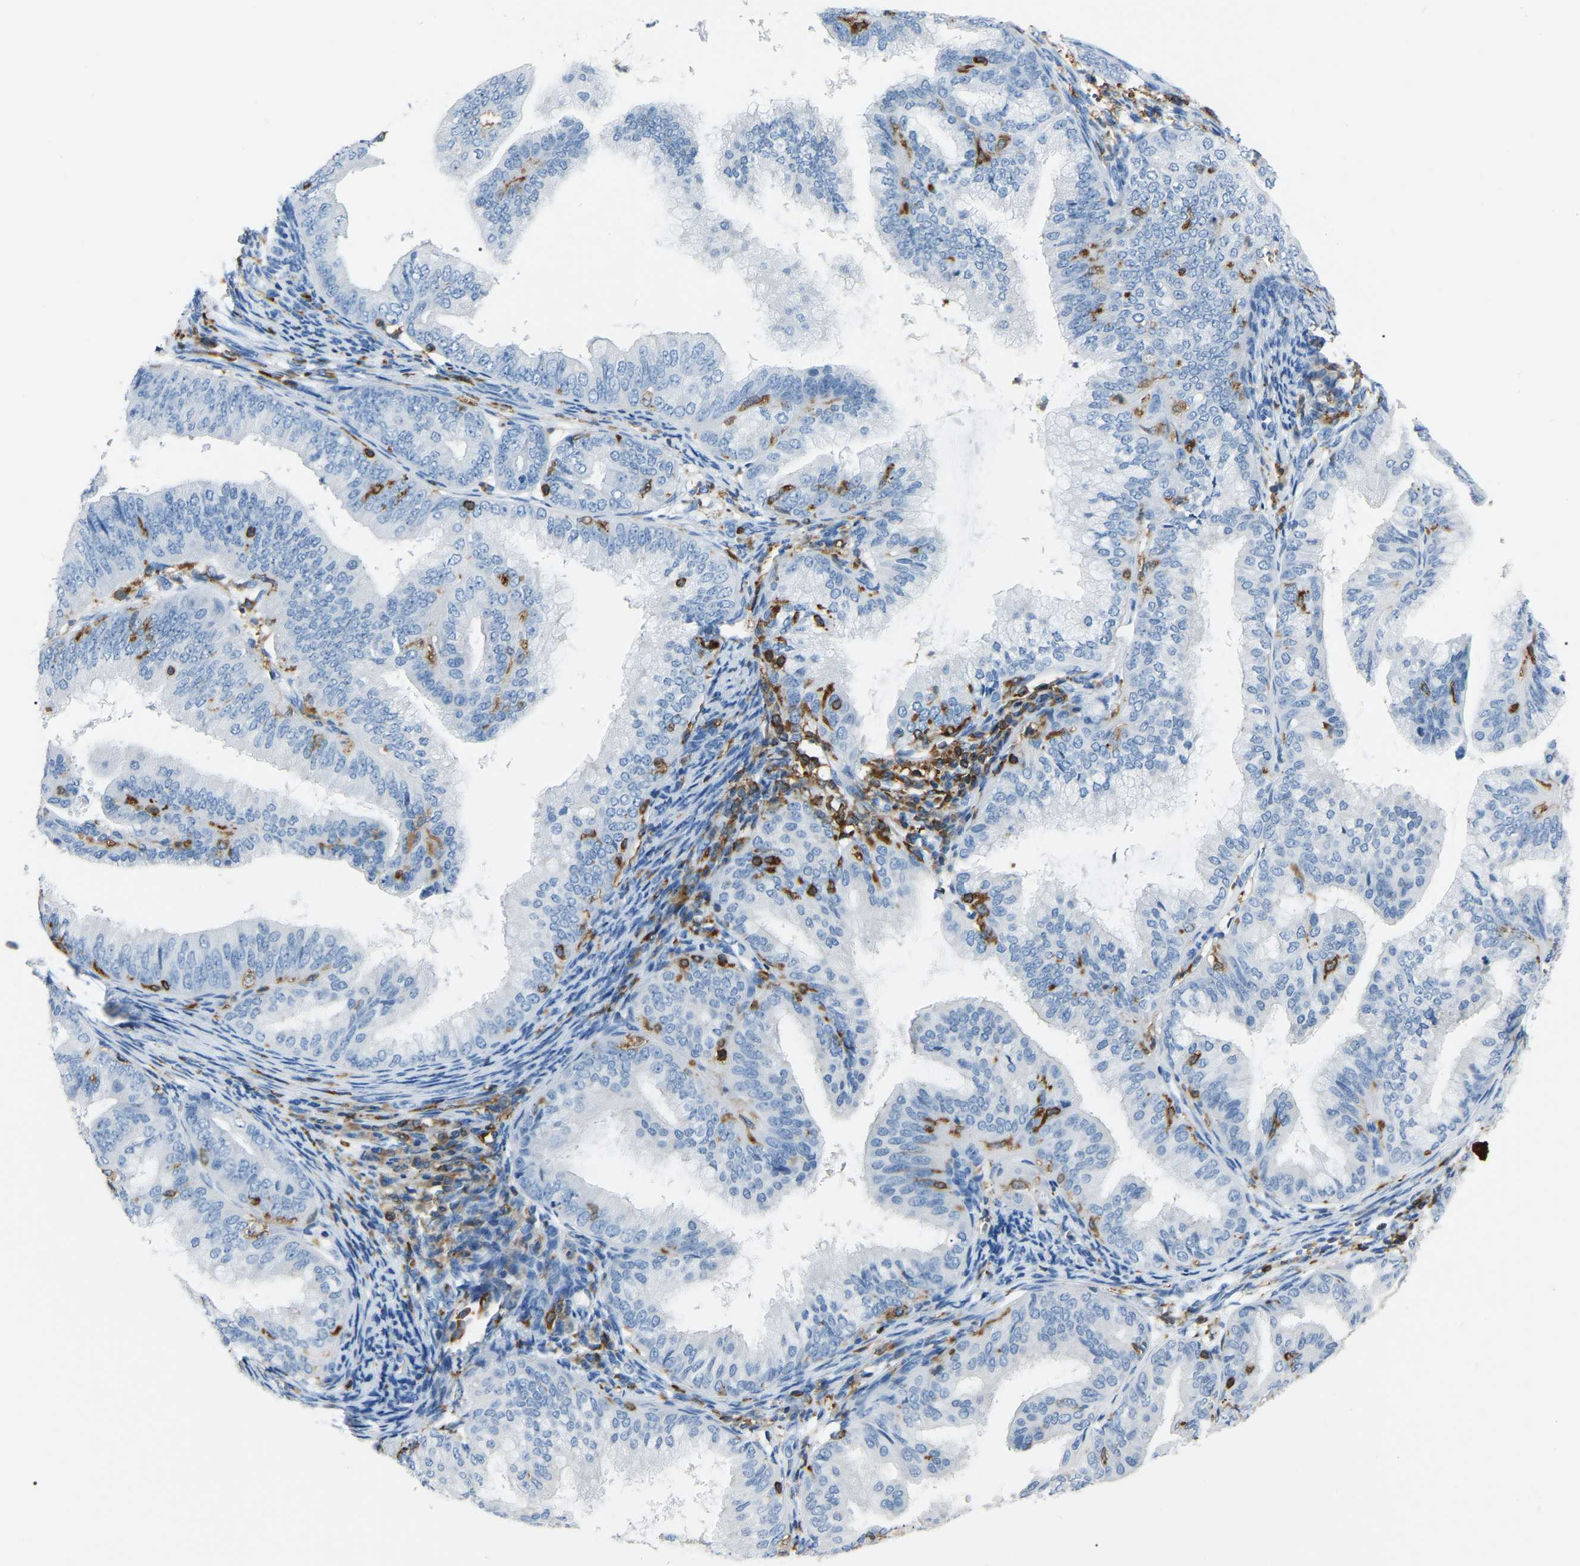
{"staining": {"intensity": "negative", "quantity": "none", "location": "none"}, "tissue": "endometrial cancer", "cell_type": "Tumor cells", "image_type": "cancer", "snomed": [{"axis": "morphology", "description": "Adenocarcinoma, NOS"}, {"axis": "topography", "description": "Endometrium"}], "caption": "Immunohistochemical staining of human endometrial cancer displays no significant positivity in tumor cells. (Stains: DAB (3,3'-diaminobenzidine) immunohistochemistry with hematoxylin counter stain, Microscopy: brightfield microscopy at high magnification).", "gene": "ARHGAP45", "patient": {"sex": "female", "age": 63}}